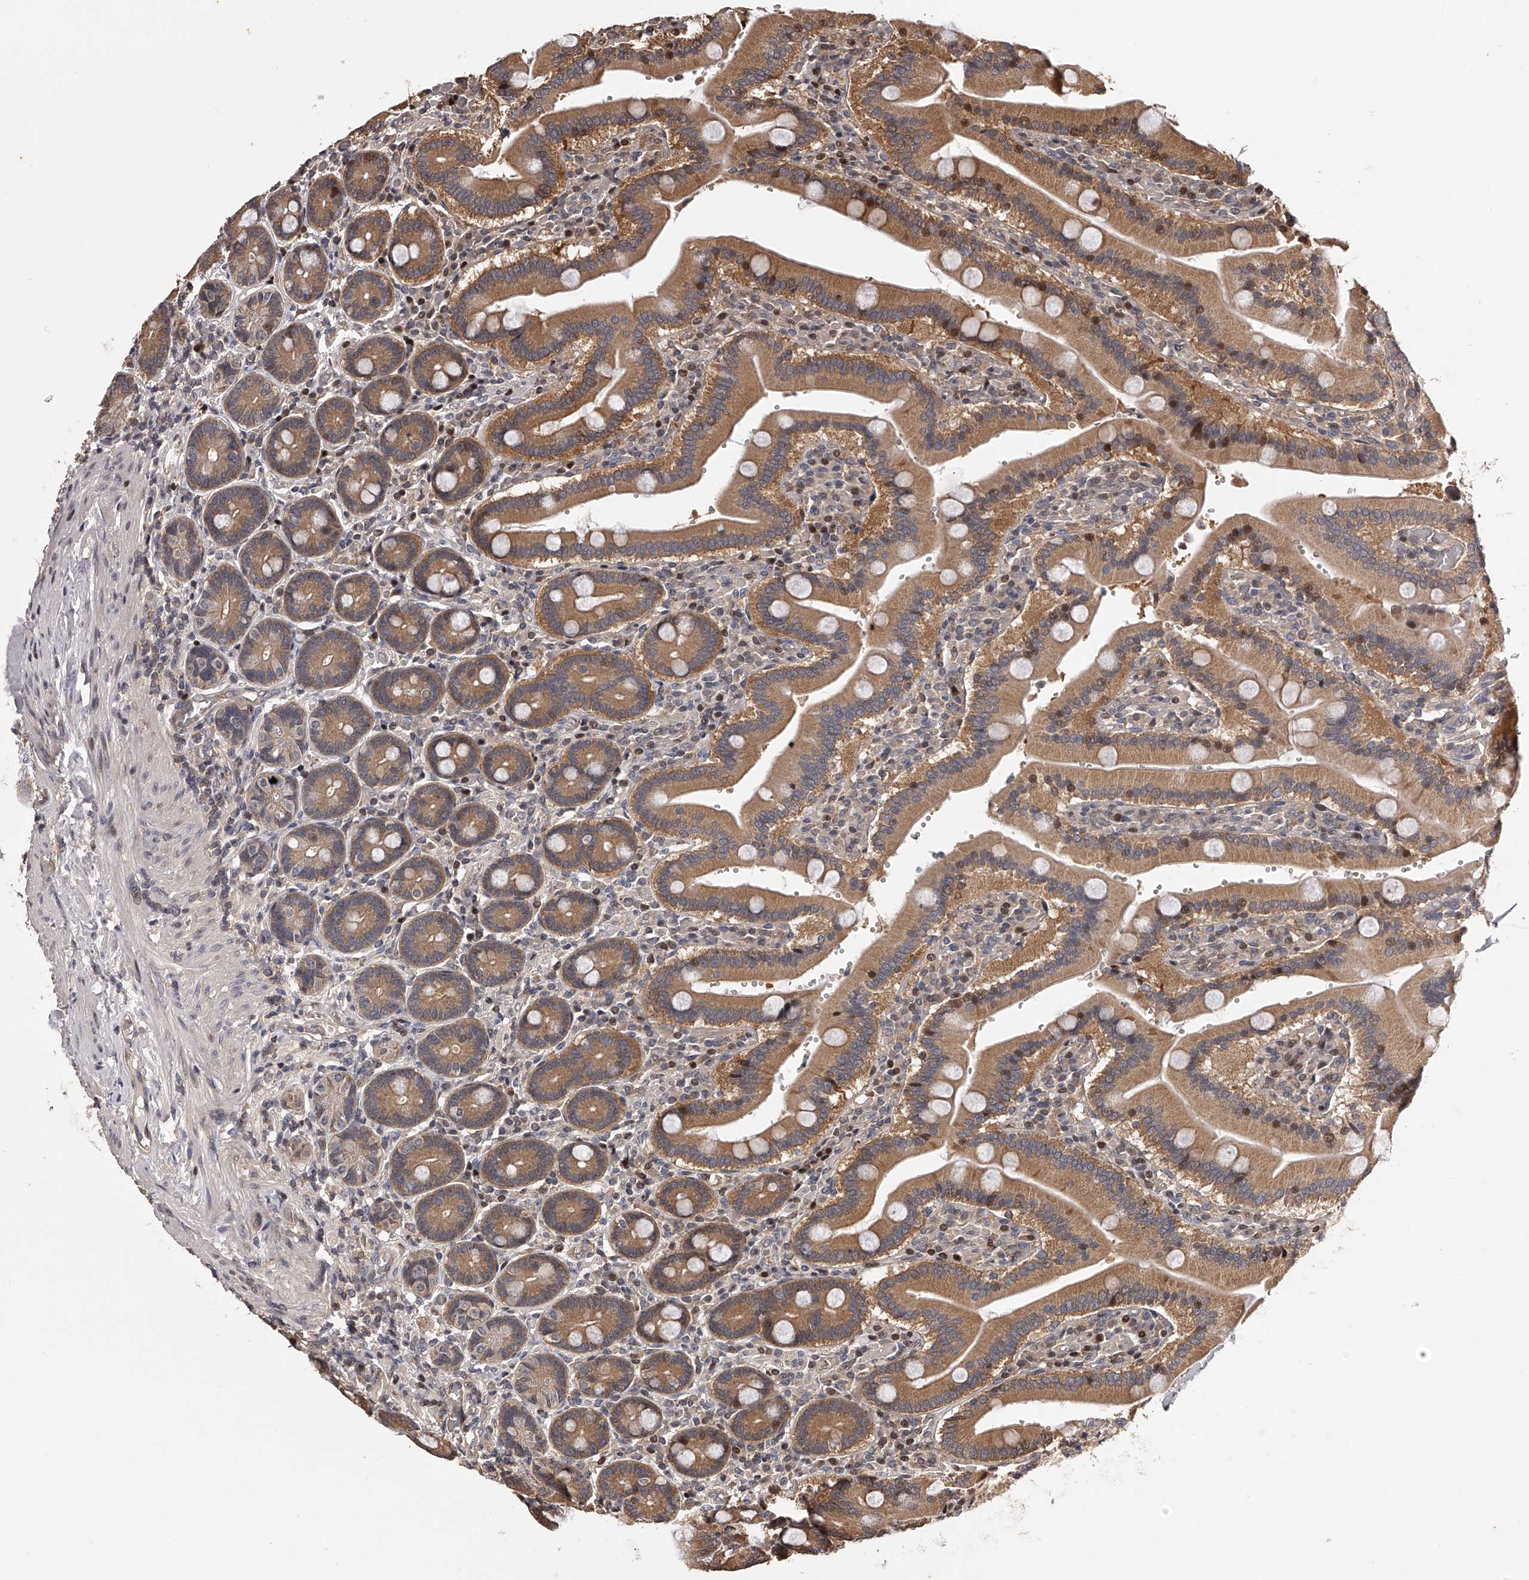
{"staining": {"intensity": "moderate", "quantity": ">75%", "location": "cytoplasmic/membranous,nuclear"}, "tissue": "duodenum", "cell_type": "Glandular cells", "image_type": "normal", "snomed": [{"axis": "morphology", "description": "Normal tissue, NOS"}, {"axis": "topography", "description": "Duodenum"}], "caption": "Immunohistochemical staining of normal duodenum shows medium levels of moderate cytoplasmic/membranous,nuclear positivity in about >75% of glandular cells.", "gene": "PFDN2", "patient": {"sex": "female", "age": 62}}